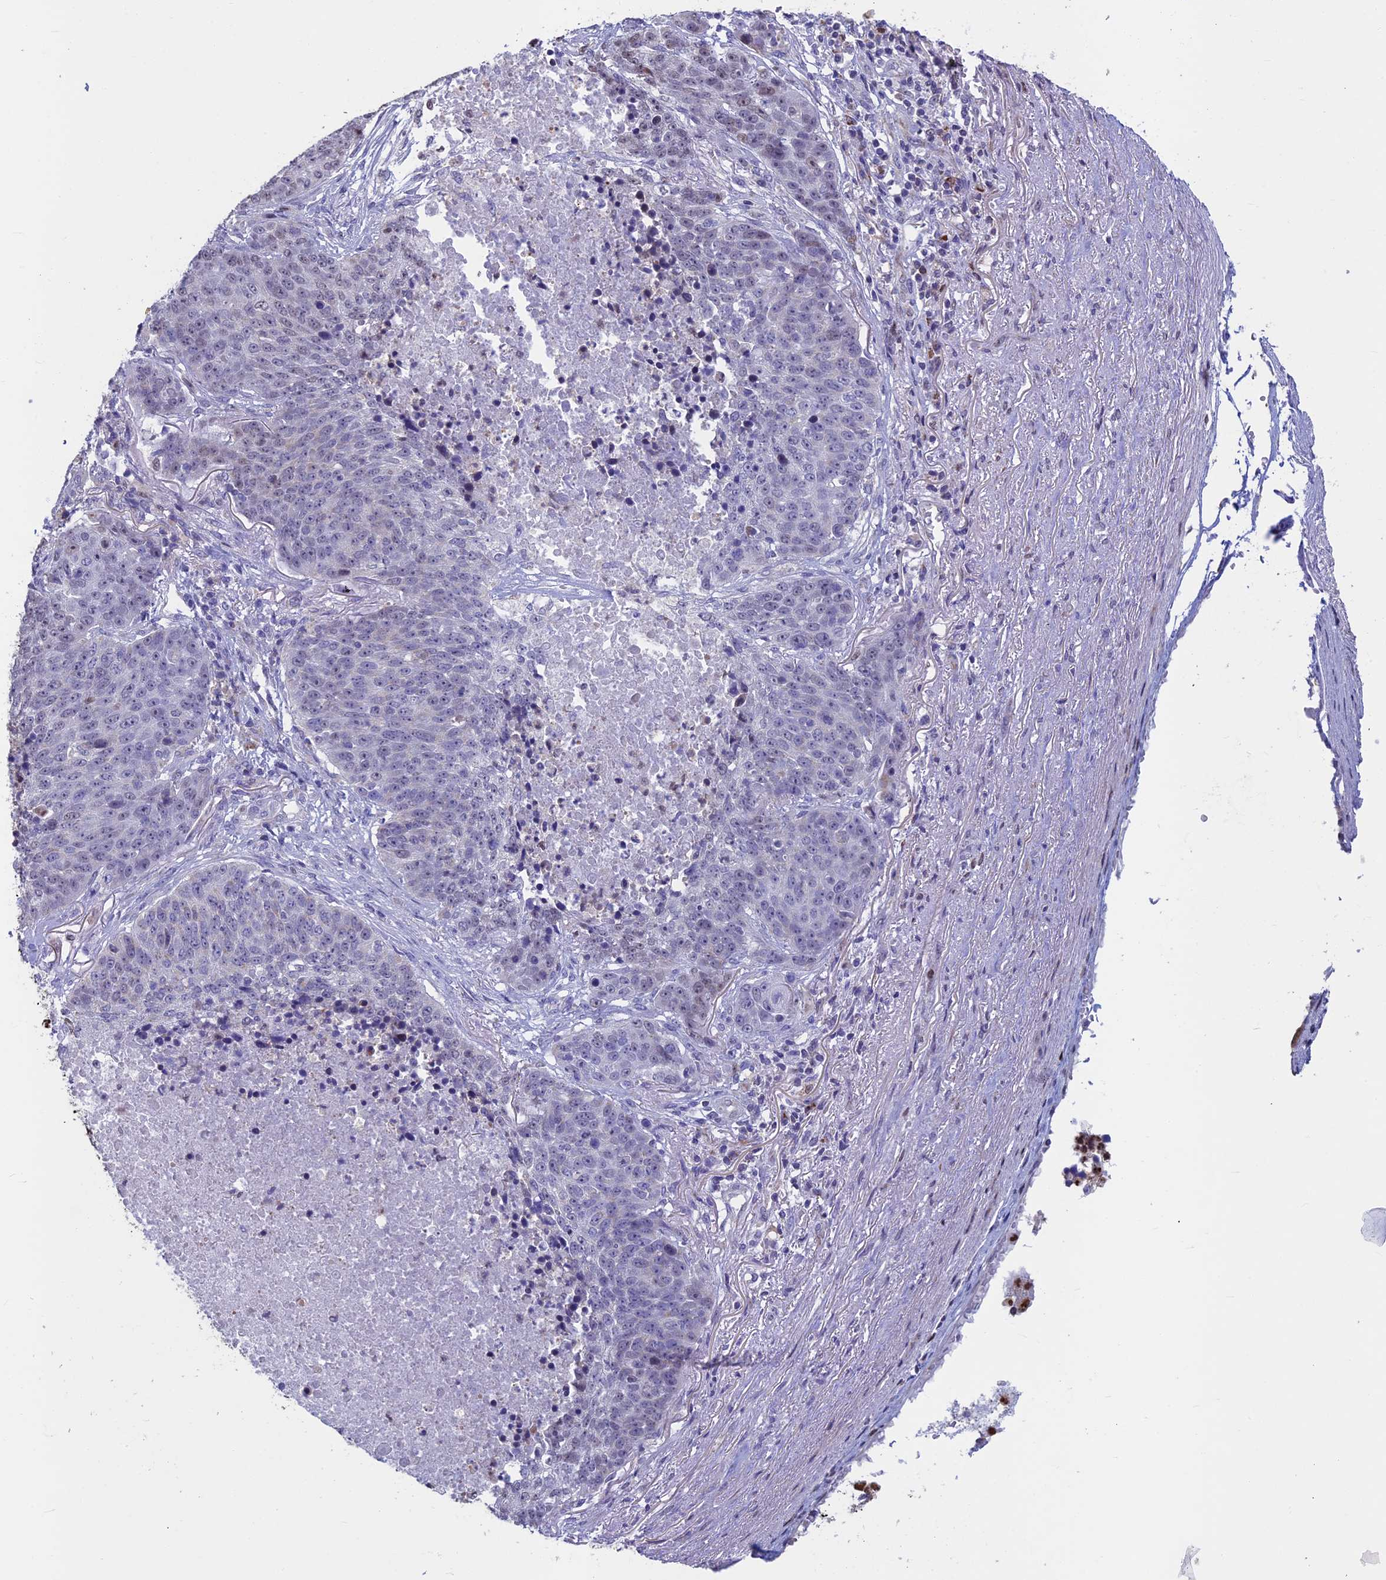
{"staining": {"intensity": "negative", "quantity": "none", "location": "none"}, "tissue": "lung cancer", "cell_type": "Tumor cells", "image_type": "cancer", "snomed": [{"axis": "morphology", "description": "Normal tissue, NOS"}, {"axis": "morphology", "description": "Squamous cell carcinoma, NOS"}, {"axis": "topography", "description": "Lymph node"}, {"axis": "topography", "description": "Lung"}], "caption": "The photomicrograph exhibits no staining of tumor cells in lung cancer. (IHC, brightfield microscopy, high magnification).", "gene": "ACSS1", "patient": {"sex": "male", "age": 66}}